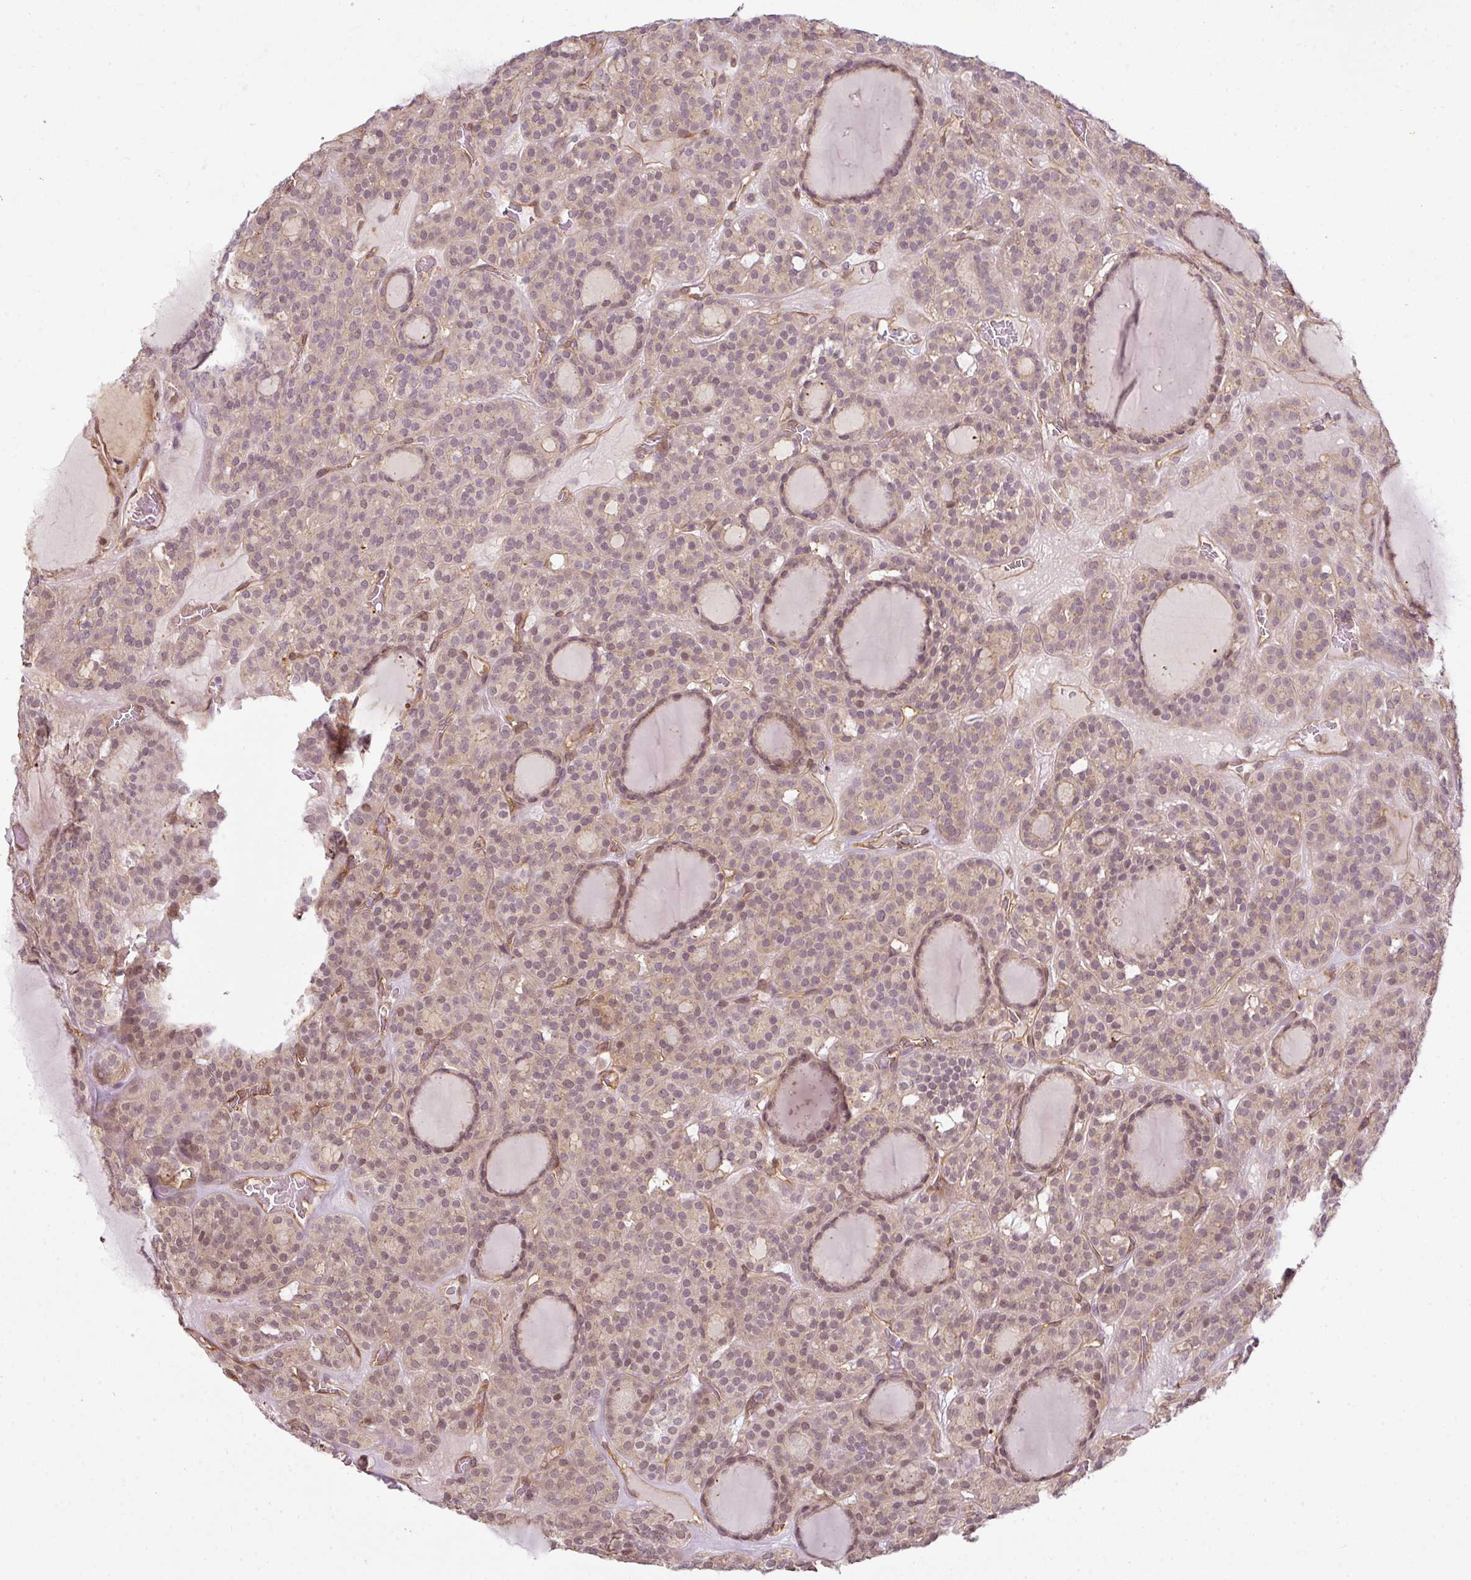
{"staining": {"intensity": "weak", "quantity": "25%-75%", "location": "nuclear"}, "tissue": "thyroid cancer", "cell_type": "Tumor cells", "image_type": "cancer", "snomed": [{"axis": "morphology", "description": "Follicular adenoma carcinoma, NOS"}, {"axis": "topography", "description": "Thyroid gland"}], "caption": "Follicular adenoma carcinoma (thyroid) stained with DAB (3,3'-diaminobenzidine) IHC shows low levels of weak nuclear expression in about 25%-75% of tumor cells.", "gene": "ANKRD18A", "patient": {"sex": "female", "age": 63}}